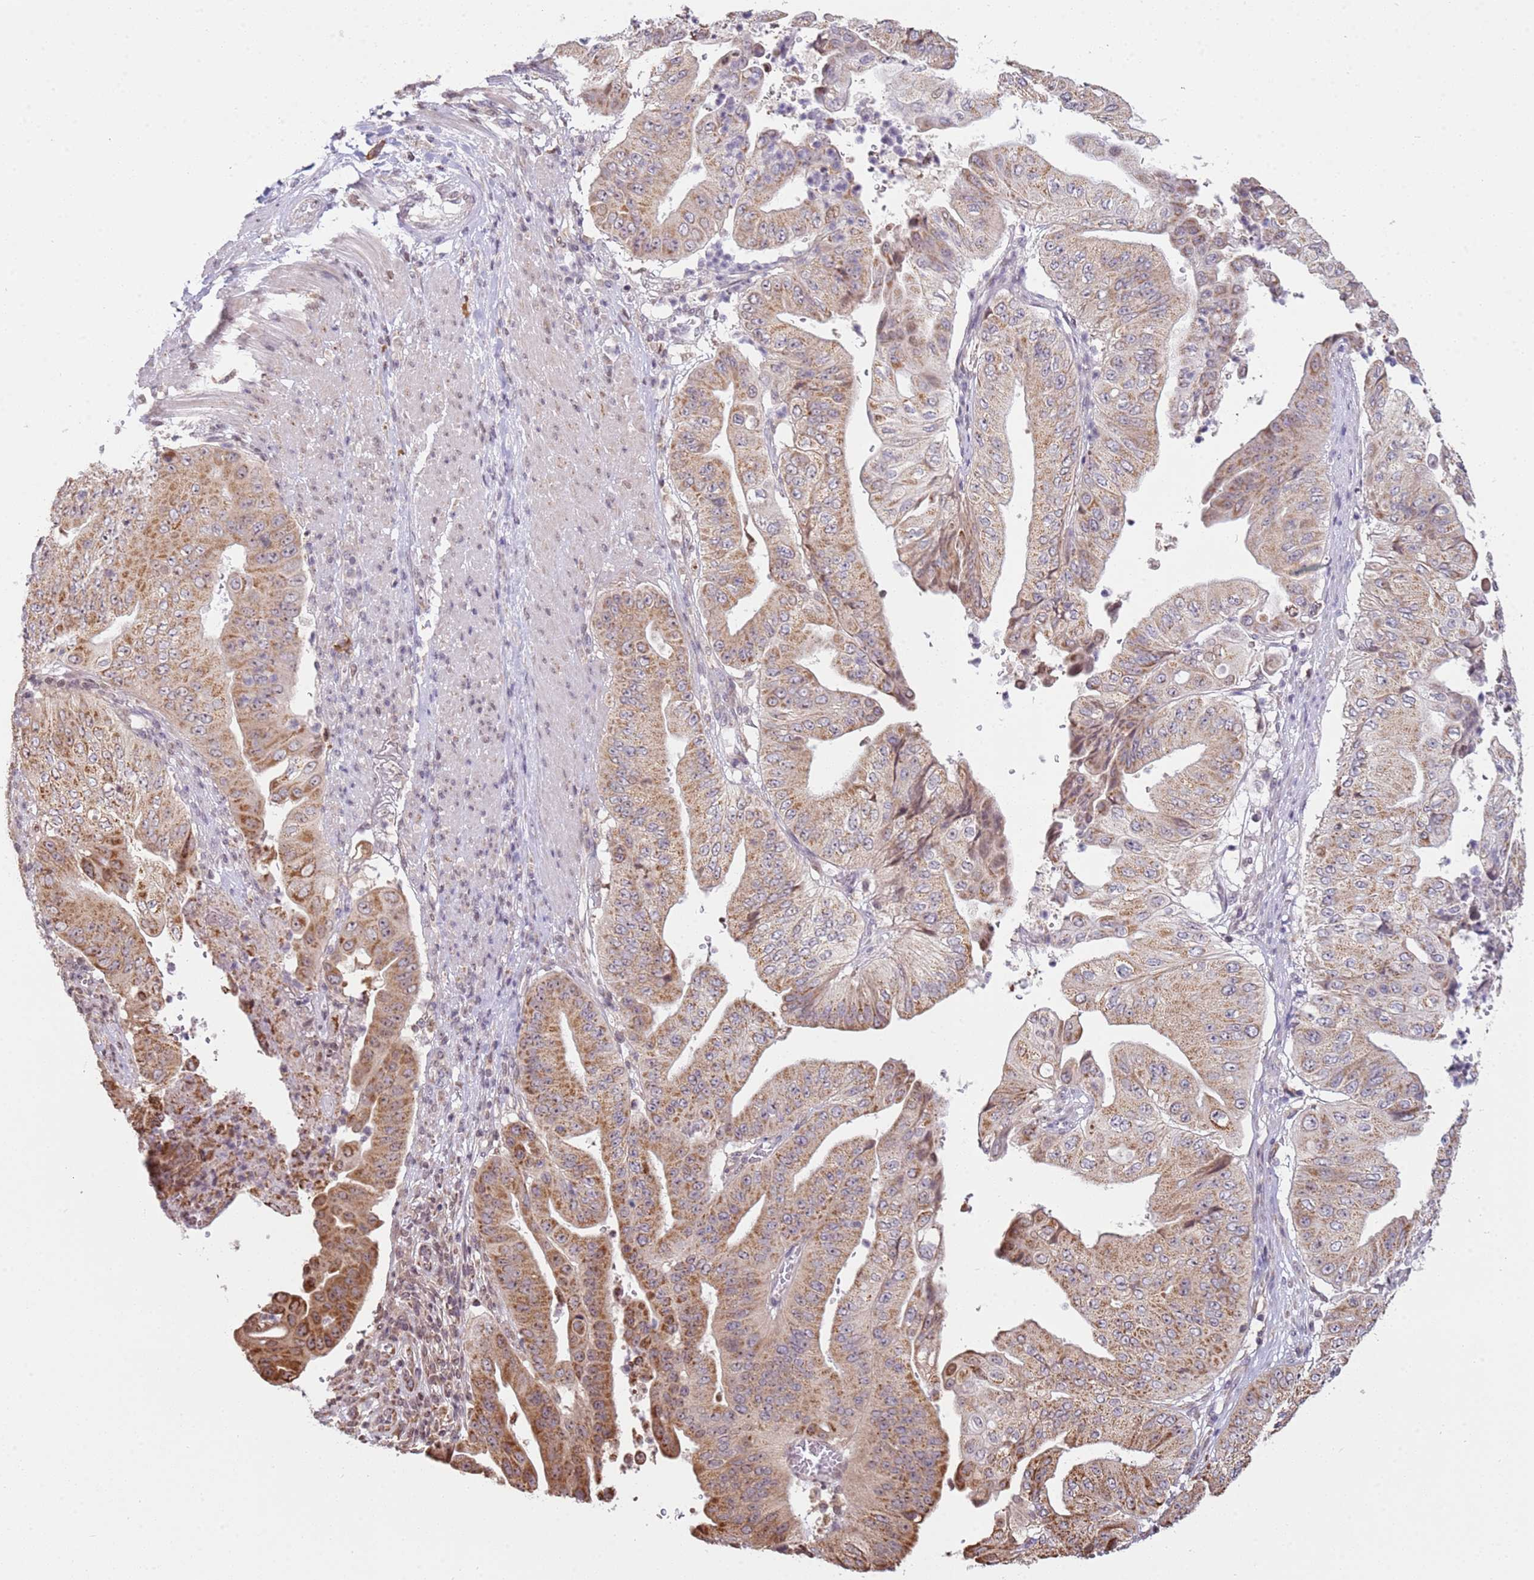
{"staining": {"intensity": "moderate", "quantity": ">75%", "location": "cytoplasmic/membranous"}, "tissue": "pancreatic cancer", "cell_type": "Tumor cells", "image_type": "cancer", "snomed": [{"axis": "morphology", "description": "Adenocarcinoma, NOS"}, {"axis": "topography", "description": "Pancreas"}], "caption": "There is medium levels of moderate cytoplasmic/membranous expression in tumor cells of pancreatic cancer (adenocarcinoma), as demonstrated by immunohistochemical staining (brown color).", "gene": "SCAF1", "patient": {"sex": "female", "age": 77}}